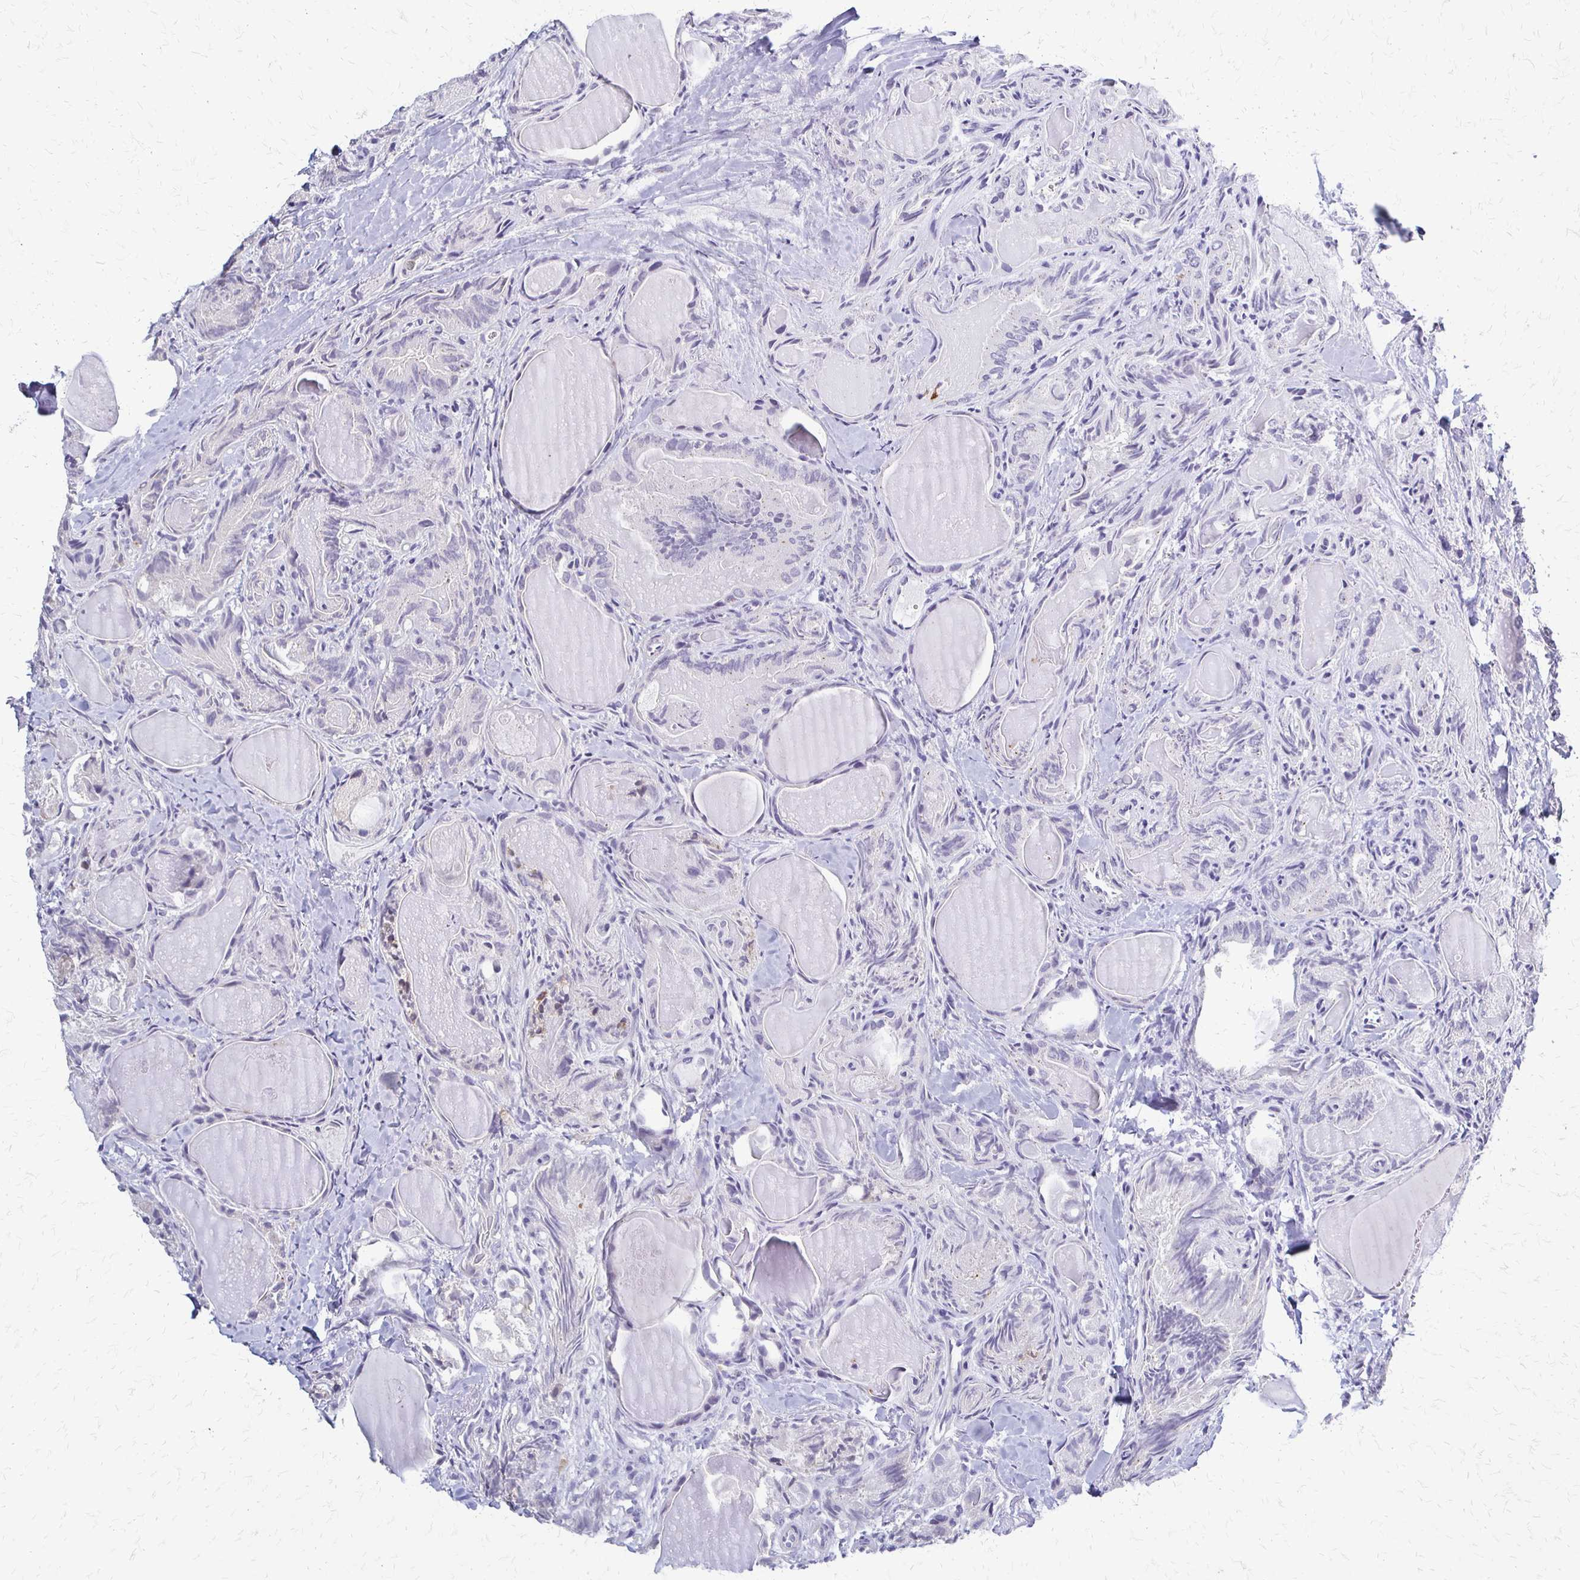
{"staining": {"intensity": "weak", "quantity": "<25%", "location": "cytoplasmic/membranous"}, "tissue": "thyroid cancer", "cell_type": "Tumor cells", "image_type": "cancer", "snomed": [{"axis": "morphology", "description": "Papillary adenocarcinoma, NOS"}, {"axis": "topography", "description": "Thyroid gland"}], "caption": "This is an IHC histopathology image of human thyroid cancer (papillary adenocarcinoma). There is no positivity in tumor cells.", "gene": "SLC9A9", "patient": {"sex": "female", "age": 75}}